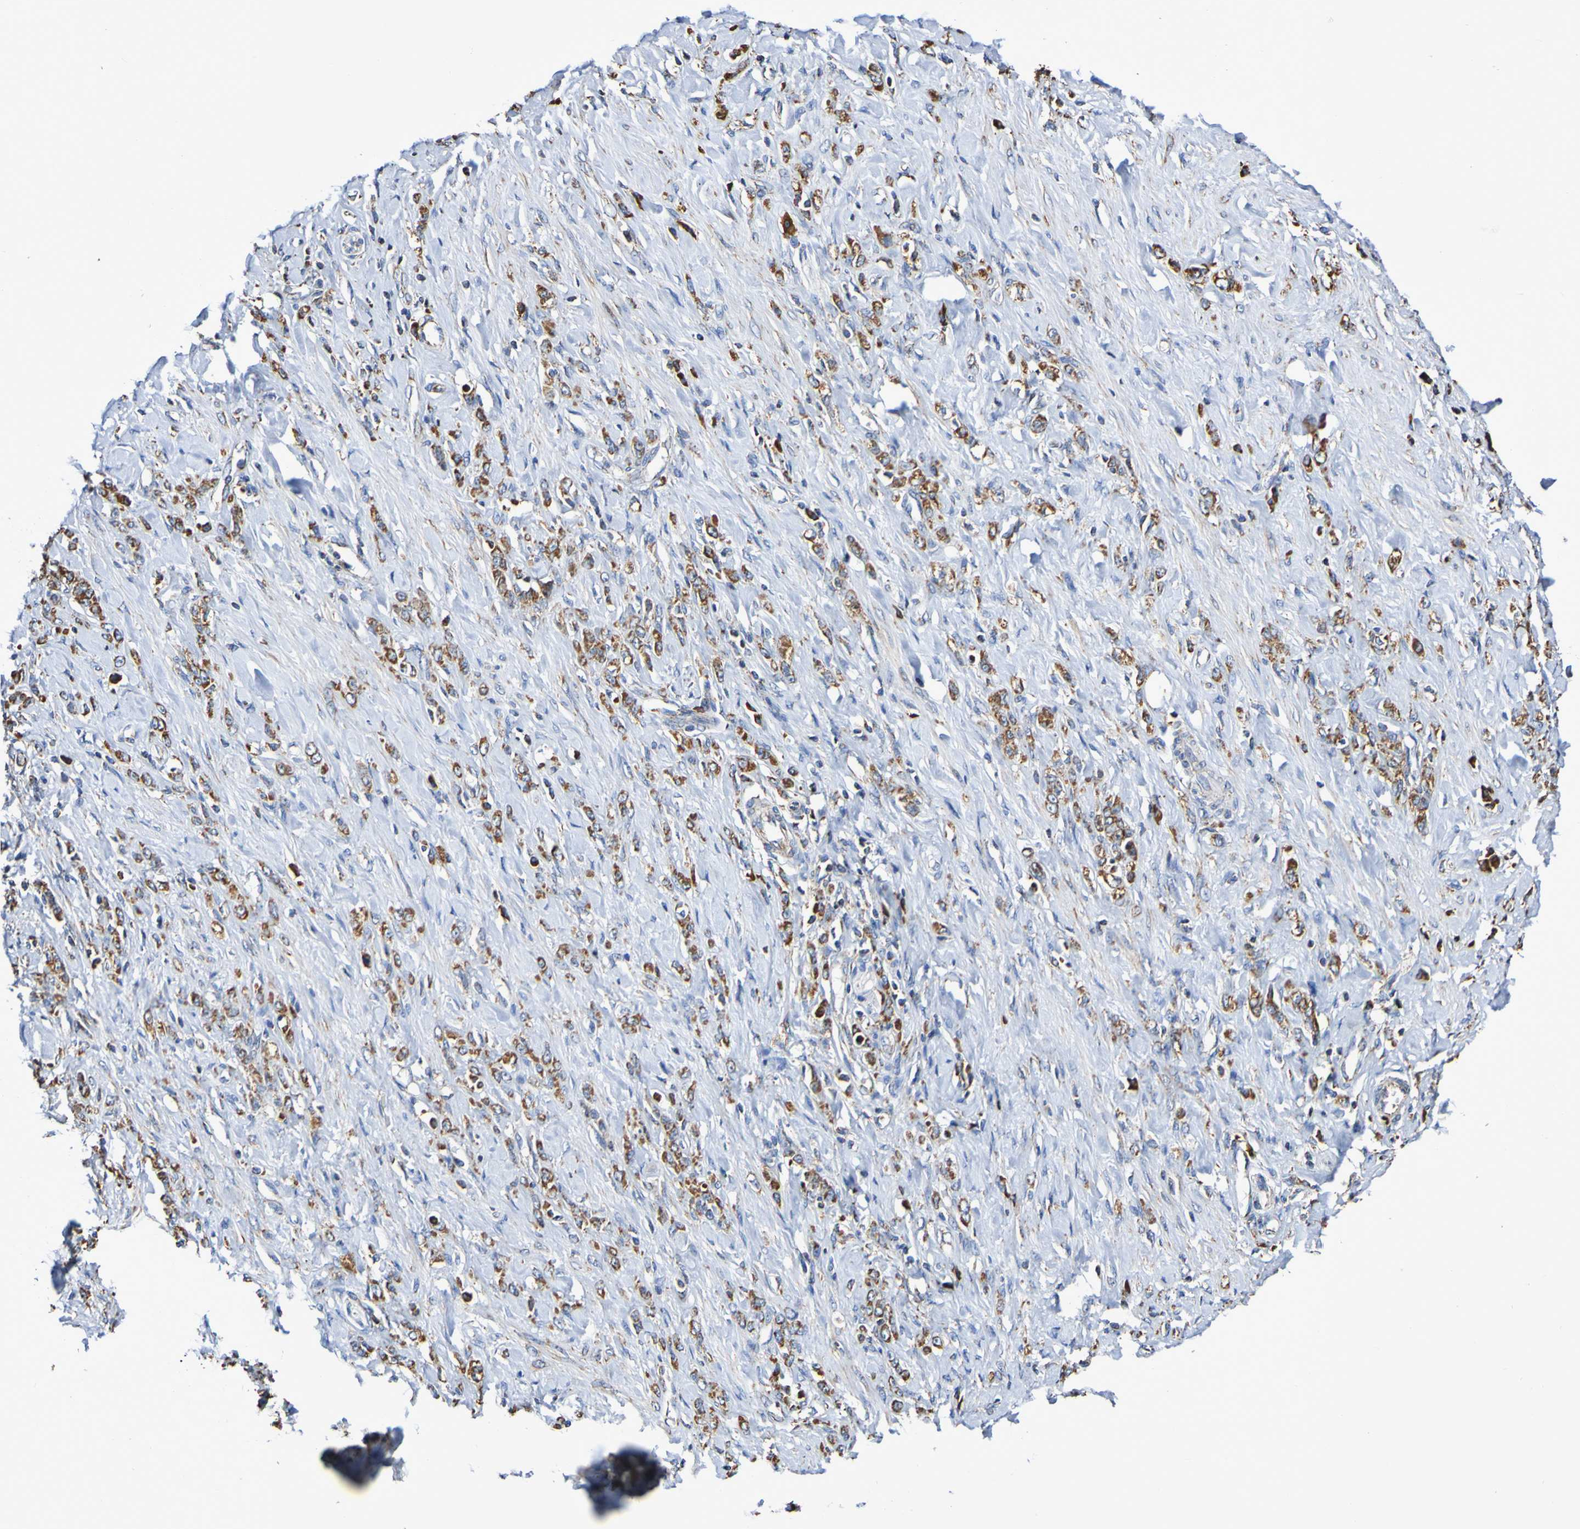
{"staining": {"intensity": "moderate", "quantity": ">75%", "location": "cytoplasmic/membranous"}, "tissue": "stomach cancer", "cell_type": "Tumor cells", "image_type": "cancer", "snomed": [{"axis": "morphology", "description": "Adenocarcinoma, NOS"}, {"axis": "topography", "description": "Stomach"}], "caption": "A brown stain shows moderate cytoplasmic/membranous positivity of a protein in human stomach adenocarcinoma tumor cells.", "gene": "IL18R1", "patient": {"sex": "male", "age": 82}}